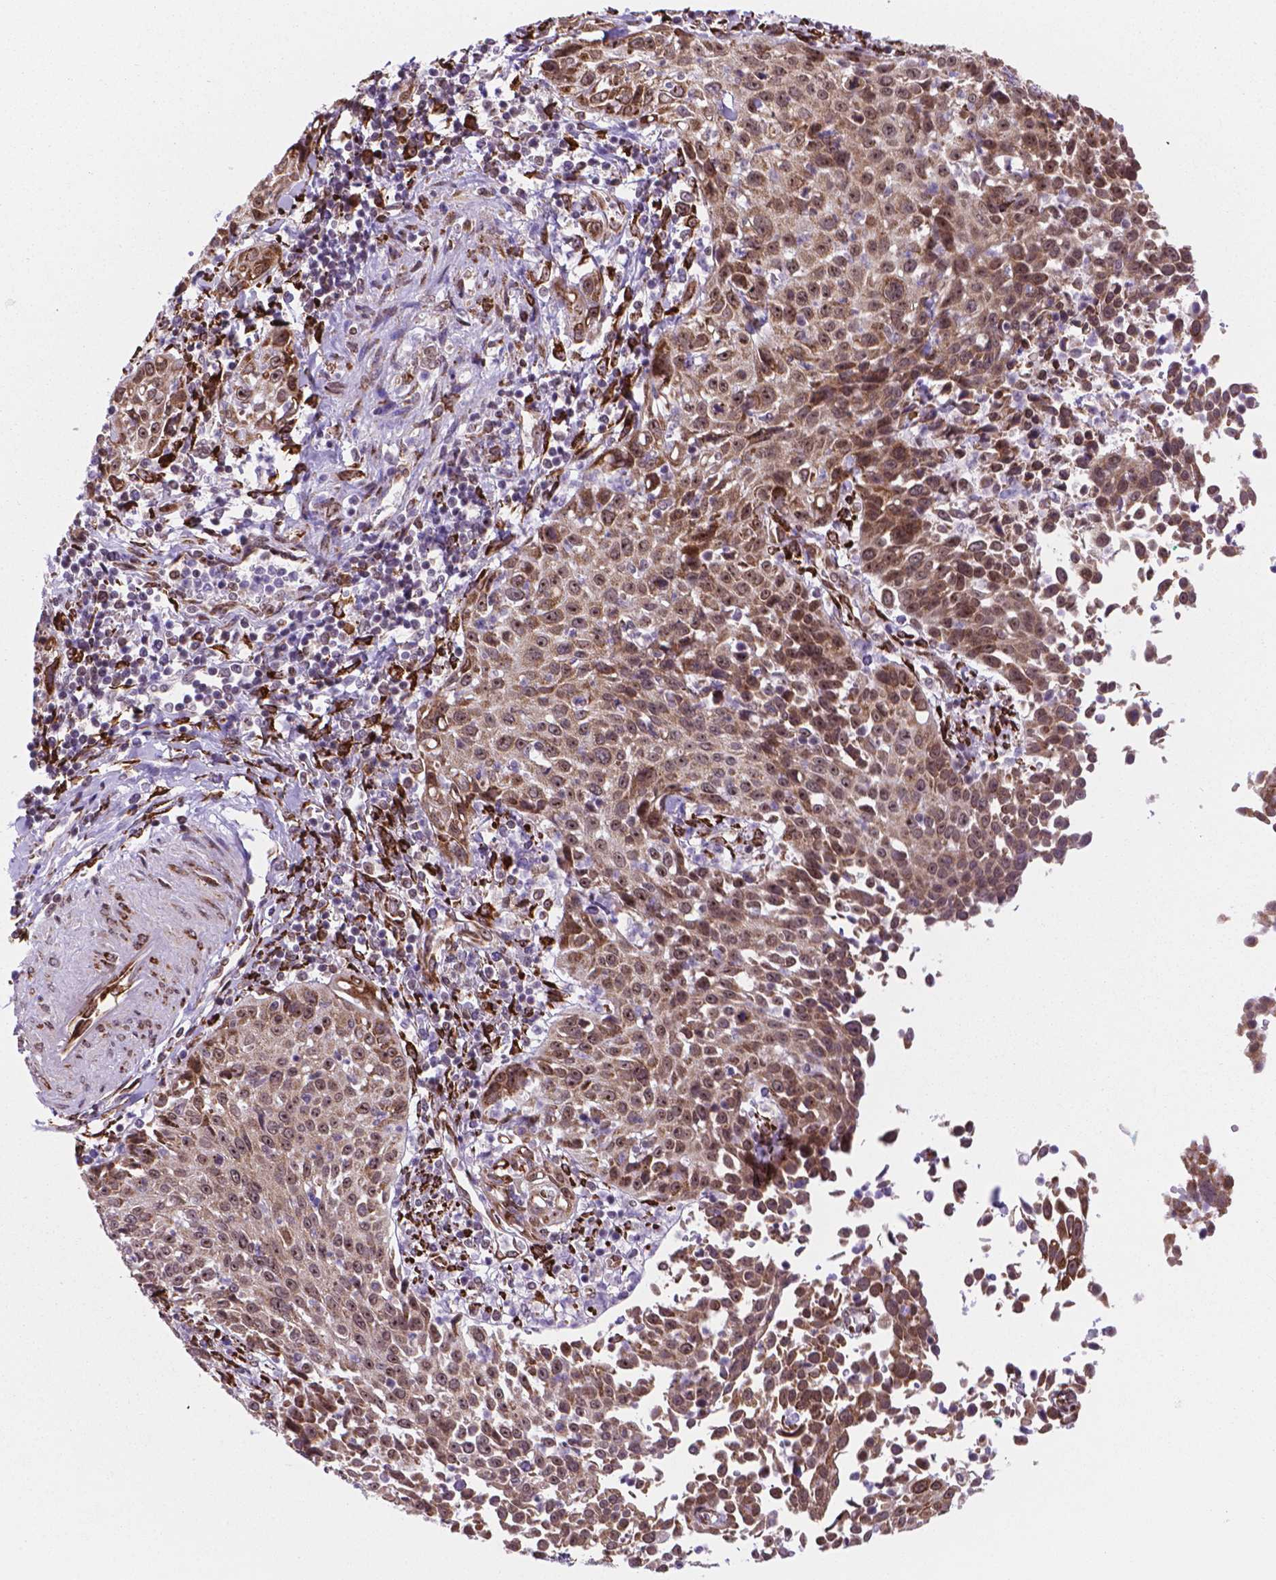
{"staining": {"intensity": "moderate", "quantity": ">75%", "location": "cytoplasmic/membranous,nuclear"}, "tissue": "cervical cancer", "cell_type": "Tumor cells", "image_type": "cancer", "snomed": [{"axis": "morphology", "description": "Squamous cell carcinoma, NOS"}, {"axis": "topography", "description": "Cervix"}], "caption": "Protein analysis of cervical squamous cell carcinoma tissue exhibits moderate cytoplasmic/membranous and nuclear staining in about >75% of tumor cells.", "gene": "FNIP1", "patient": {"sex": "female", "age": 26}}